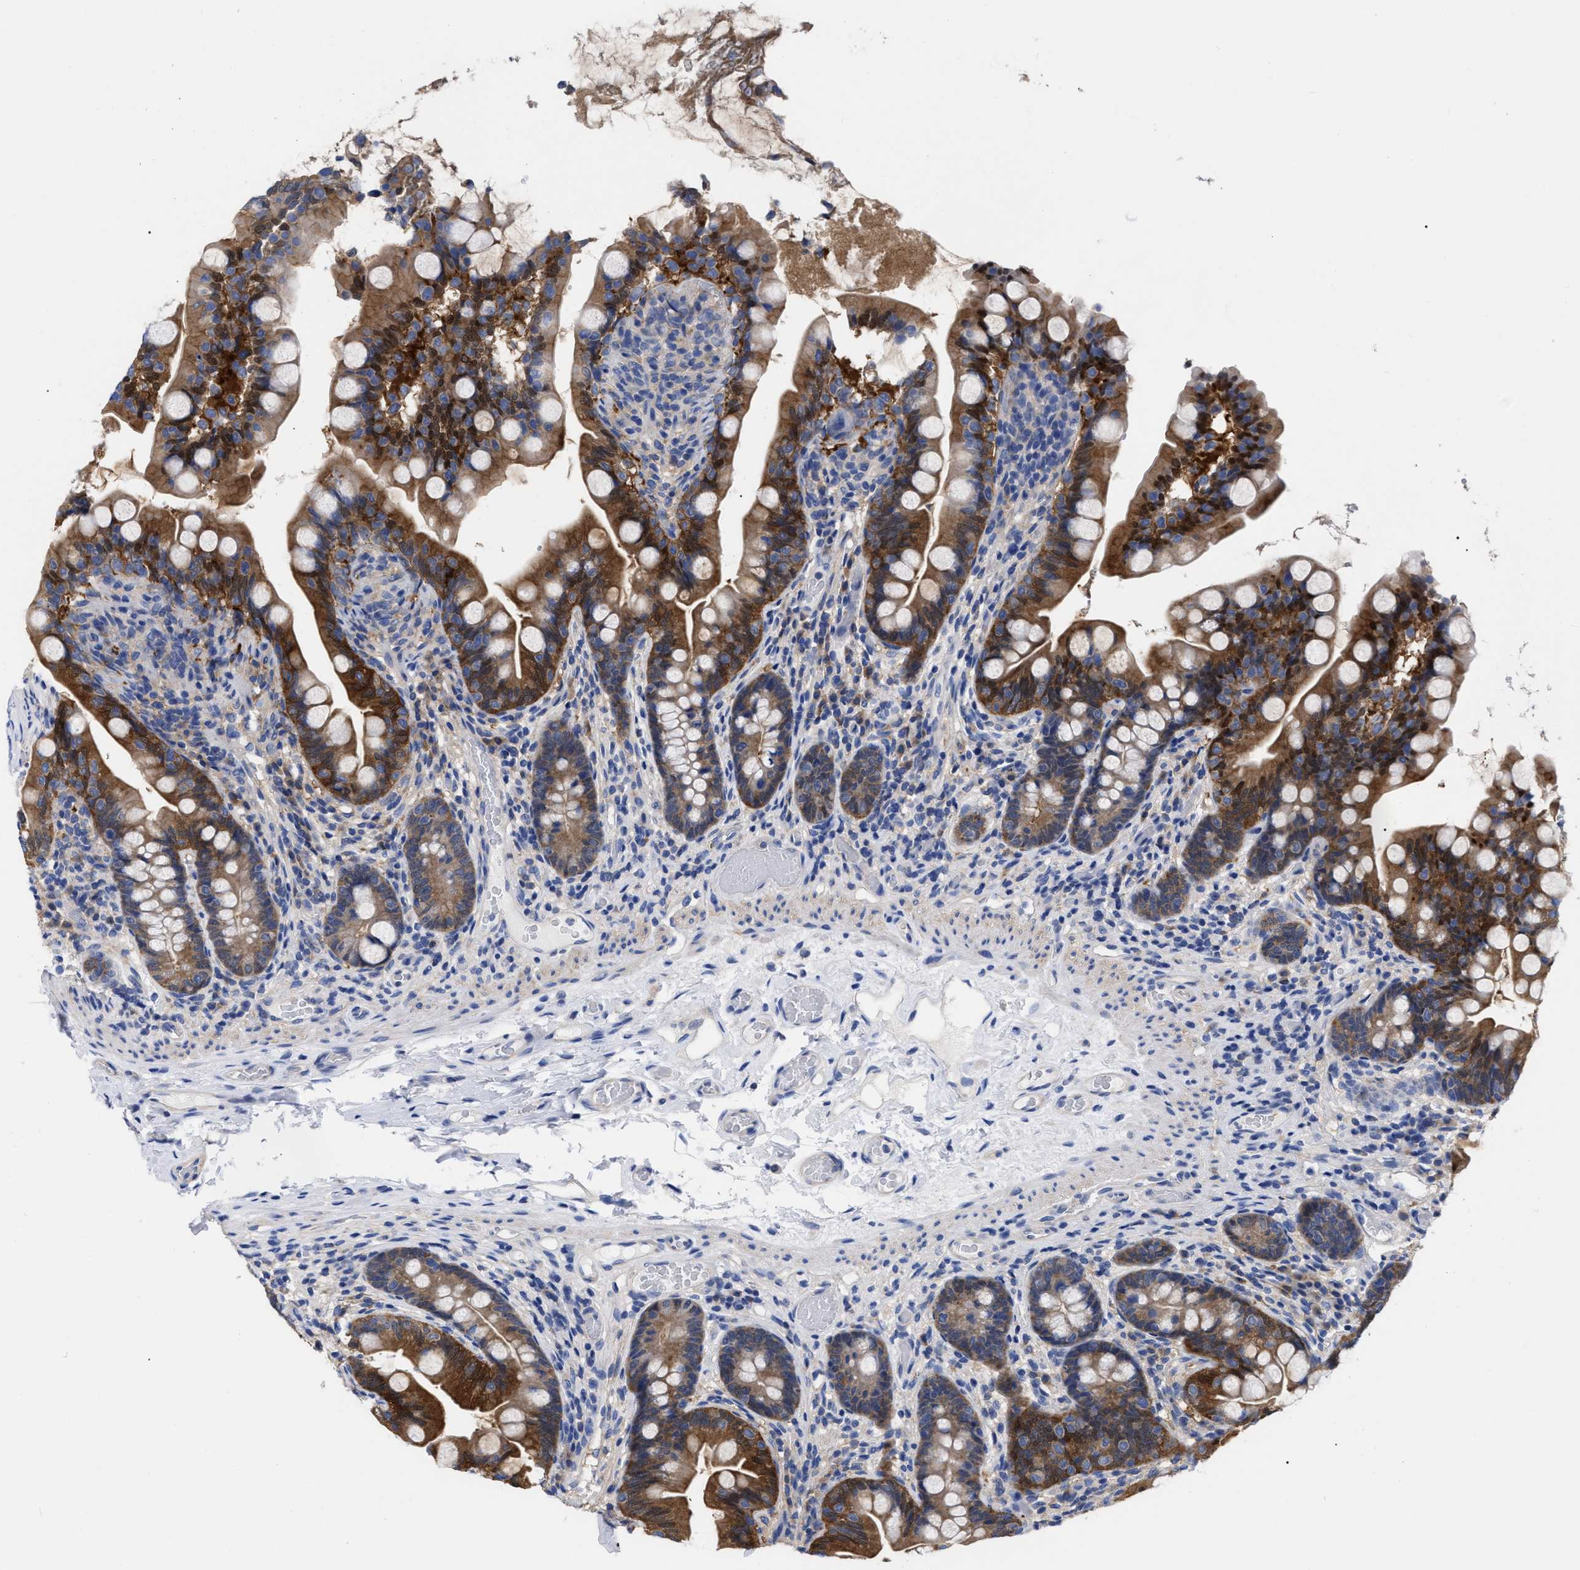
{"staining": {"intensity": "strong", "quantity": ">75%", "location": "cytoplasmic/membranous"}, "tissue": "small intestine", "cell_type": "Glandular cells", "image_type": "normal", "snomed": [{"axis": "morphology", "description": "Normal tissue, NOS"}, {"axis": "topography", "description": "Small intestine"}], "caption": "Brown immunohistochemical staining in unremarkable human small intestine demonstrates strong cytoplasmic/membranous positivity in about >75% of glandular cells. The staining is performed using DAB (3,3'-diaminobenzidine) brown chromogen to label protein expression. The nuclei are counter-stained blue using hematoxylin.", "gene": "RBKS", "patient": {"sex": "female", "age": 56}}